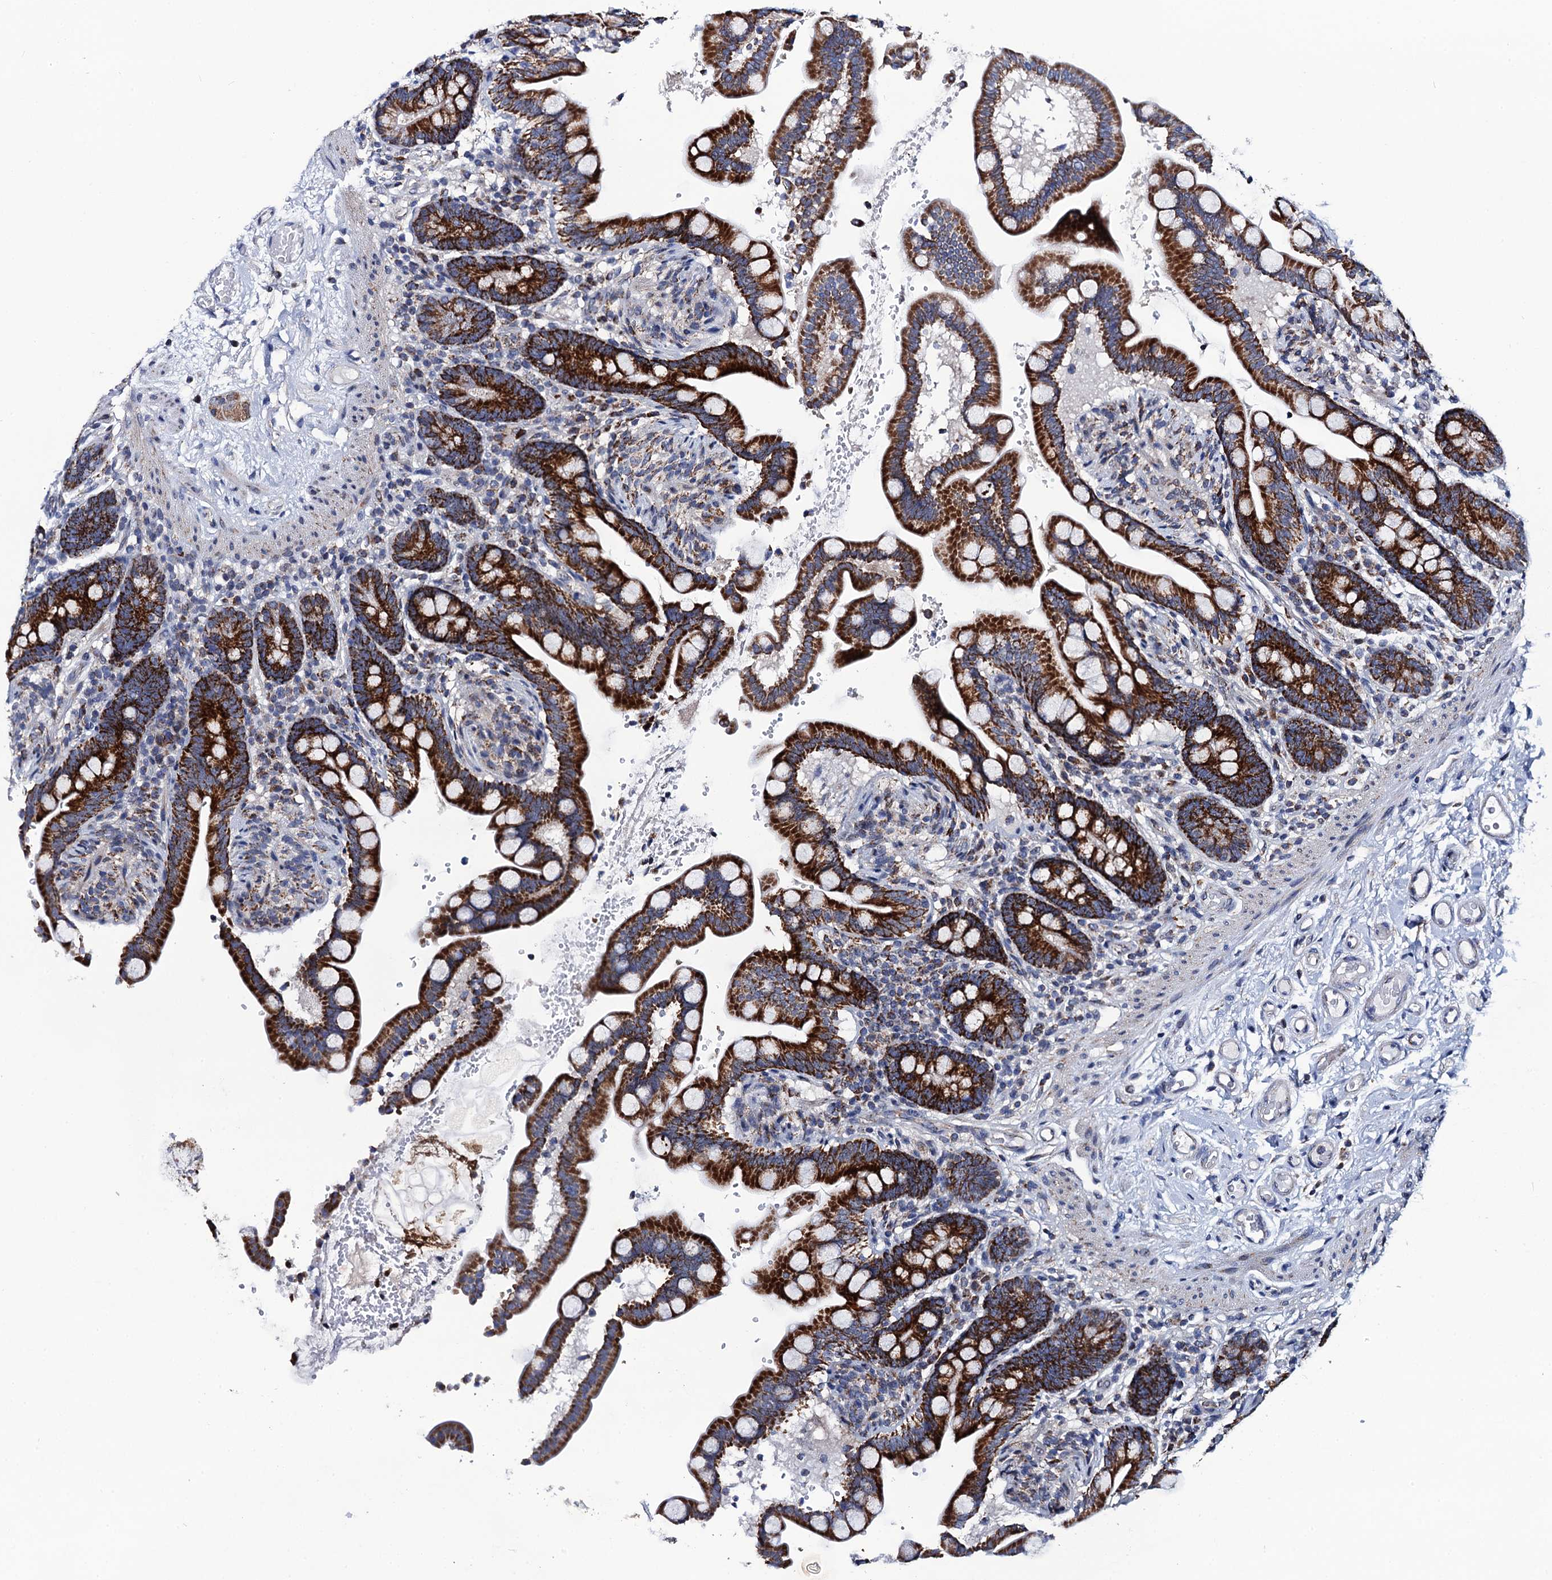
{"staining": {"intensity": "weak", "quantity": "25%-75%", "location": "cytoplasmic/membranous"}, "tissue": "colon", "cell_type": "Endothelial cells", "image_type": "normal", "snomed": [{"axis": "morphology", "description": "Normal tissue, NOS"}, {"axis": "topography", "description": "Smooth muscle"}, {"axis": "topography", "description": "Colon"}], "caption": "This micrograph reveals benign colon stained with immunohistochemistry (IHC) to label a protein in brown. The cytoplasmic/membranous of endothelial cells show weak positivity for the protein. Nuclei are counter-stained blue.", "gene": "PTCD3", "patient": {"sex": "male", "age": 73}}